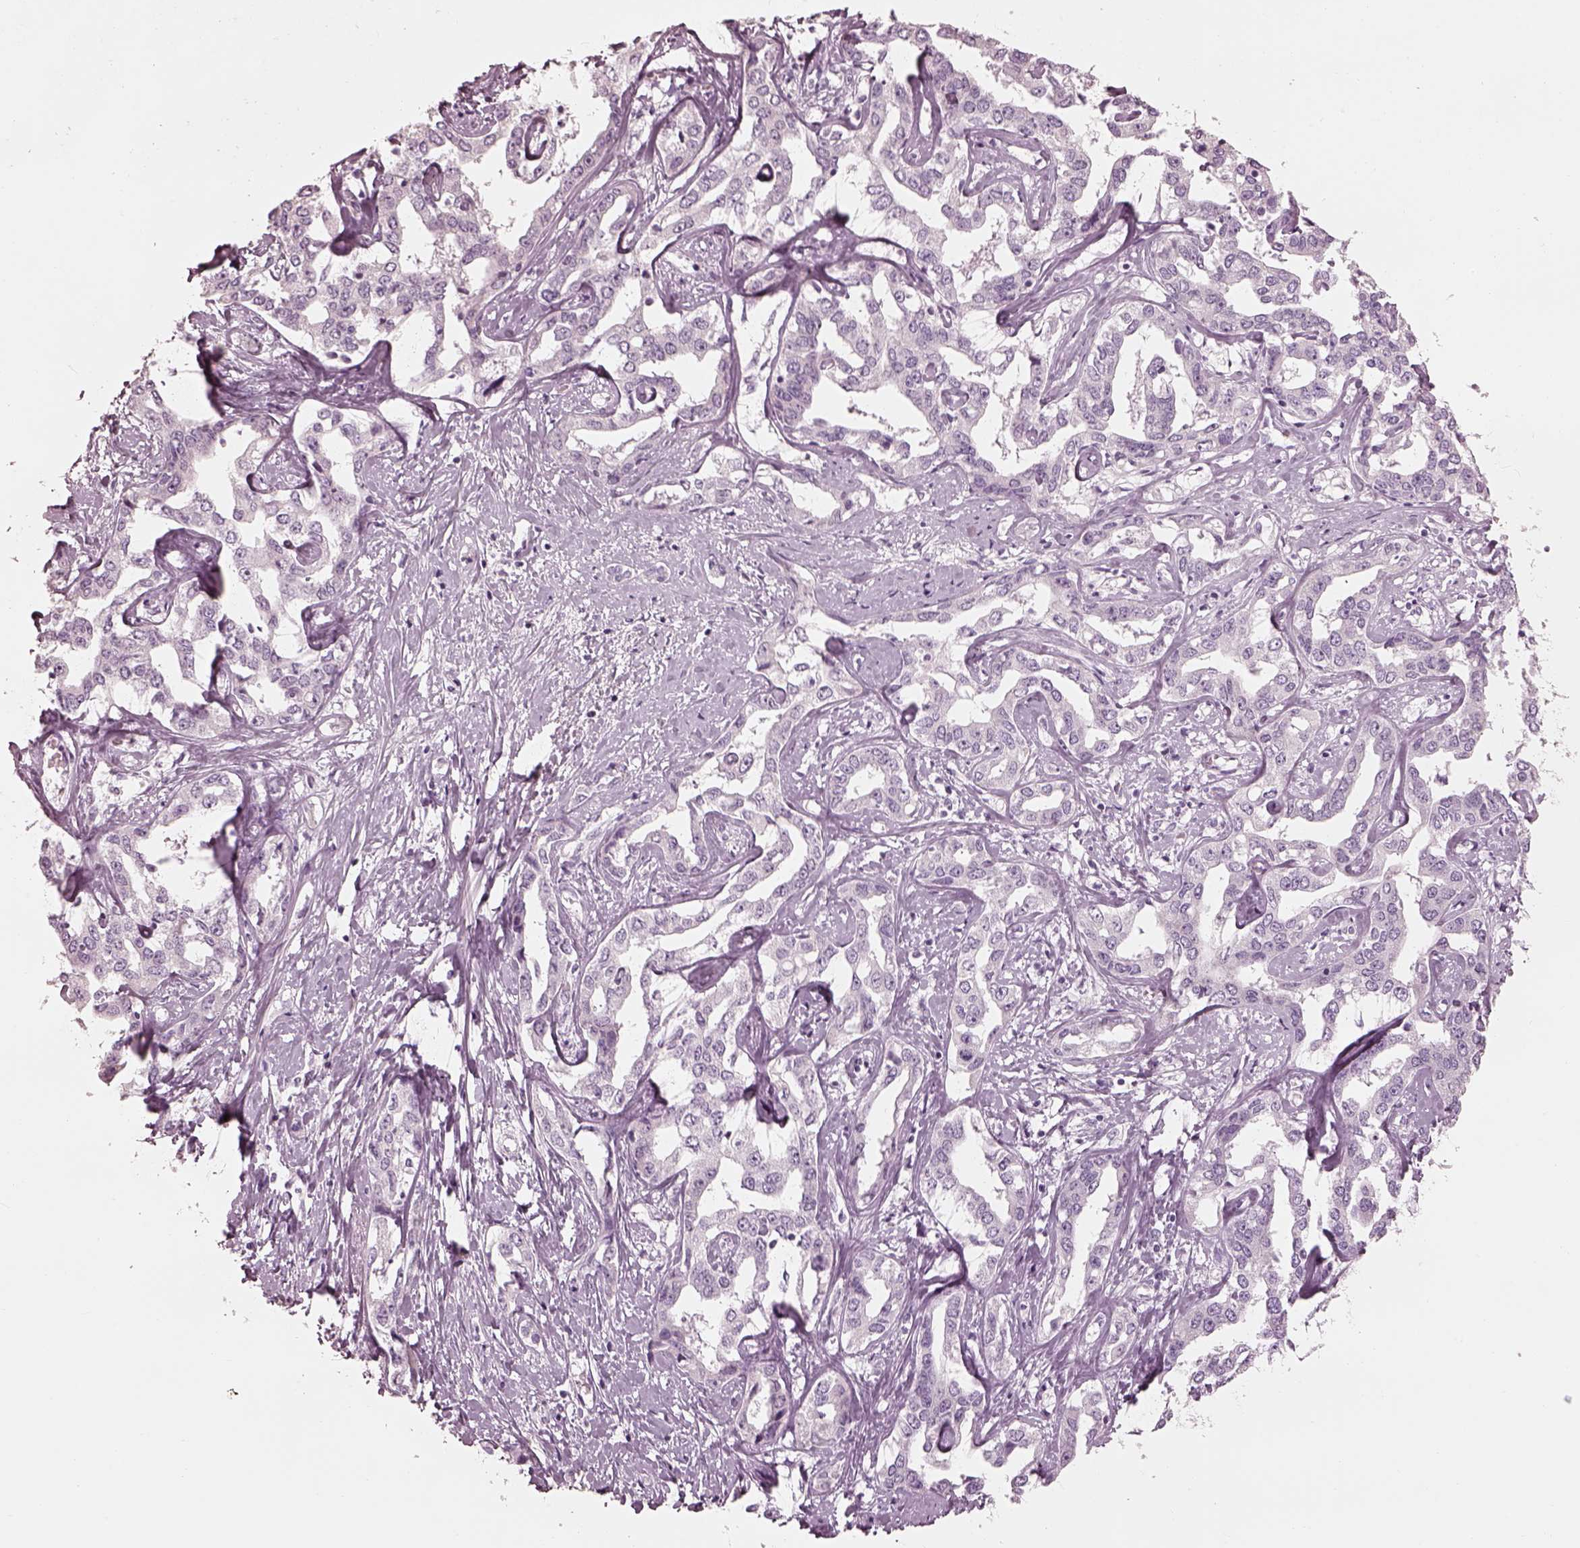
{"staining": {"intensity": "negative", "quantity": "none", "location": "none"}, "tissue": "liver cancer", "cell_type": "Tumor cells", "image_type": "cancer", "snomed": [{"axis": "morphology", "description": "Cholangiocarcinoma"}, {"axis": "topography", "description": "Liver"}], "caption": "DAB immunohistochemical staining of liver cancer (cholangiocarcinoma) exhibits no significant expression in tumor cells. The staining was performed using DAB to visualize the protein expression in brown, while the nuclei were stained in blue with hematoxylin (Magnification: 20x).", "gene": "SAXO2", "patient": {"sex": "male", "age": 59}}